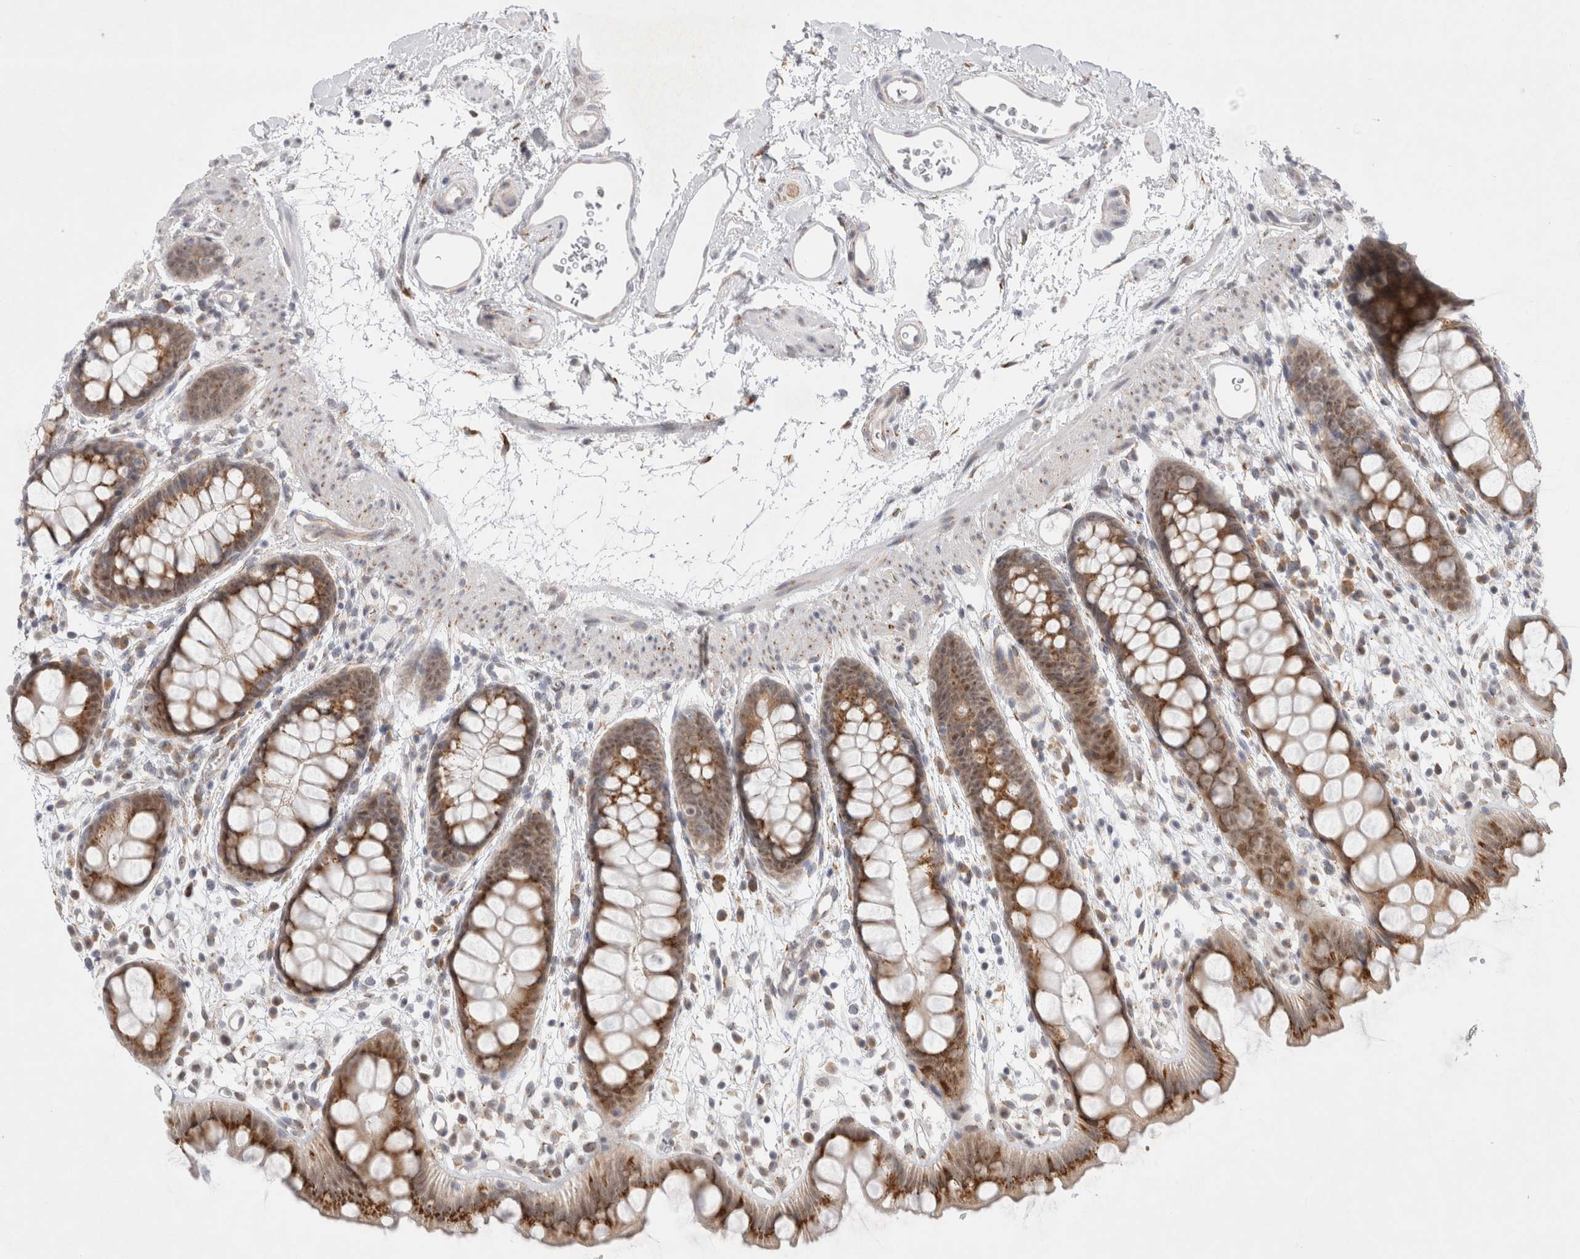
{"staining": {"intensity": "moderate", "quantity": ">75%", "location": "cytoplasmic/membranous"}, "tissue": "rectum", "cell_type": "Glandular cells", "image_type": "normal", "snomed": [{"axis": "morphology", "description": "Normal tissue, NOS"}, {"axis": "topography", "description": "Rectum"}], "caption": "DAB (3,3'-diaminobenzidine) immunohistochemical staining of benign rectum displays moderate cytoplasmic/membranous protein expression in approximately >75% of glandular cells. (DAB (3,3'-diaminobenzidine) IHC with brightfield microscopy, high magnification).", "gene": "TRMT1L", "patient": {"sex": "female", "age": 65}}